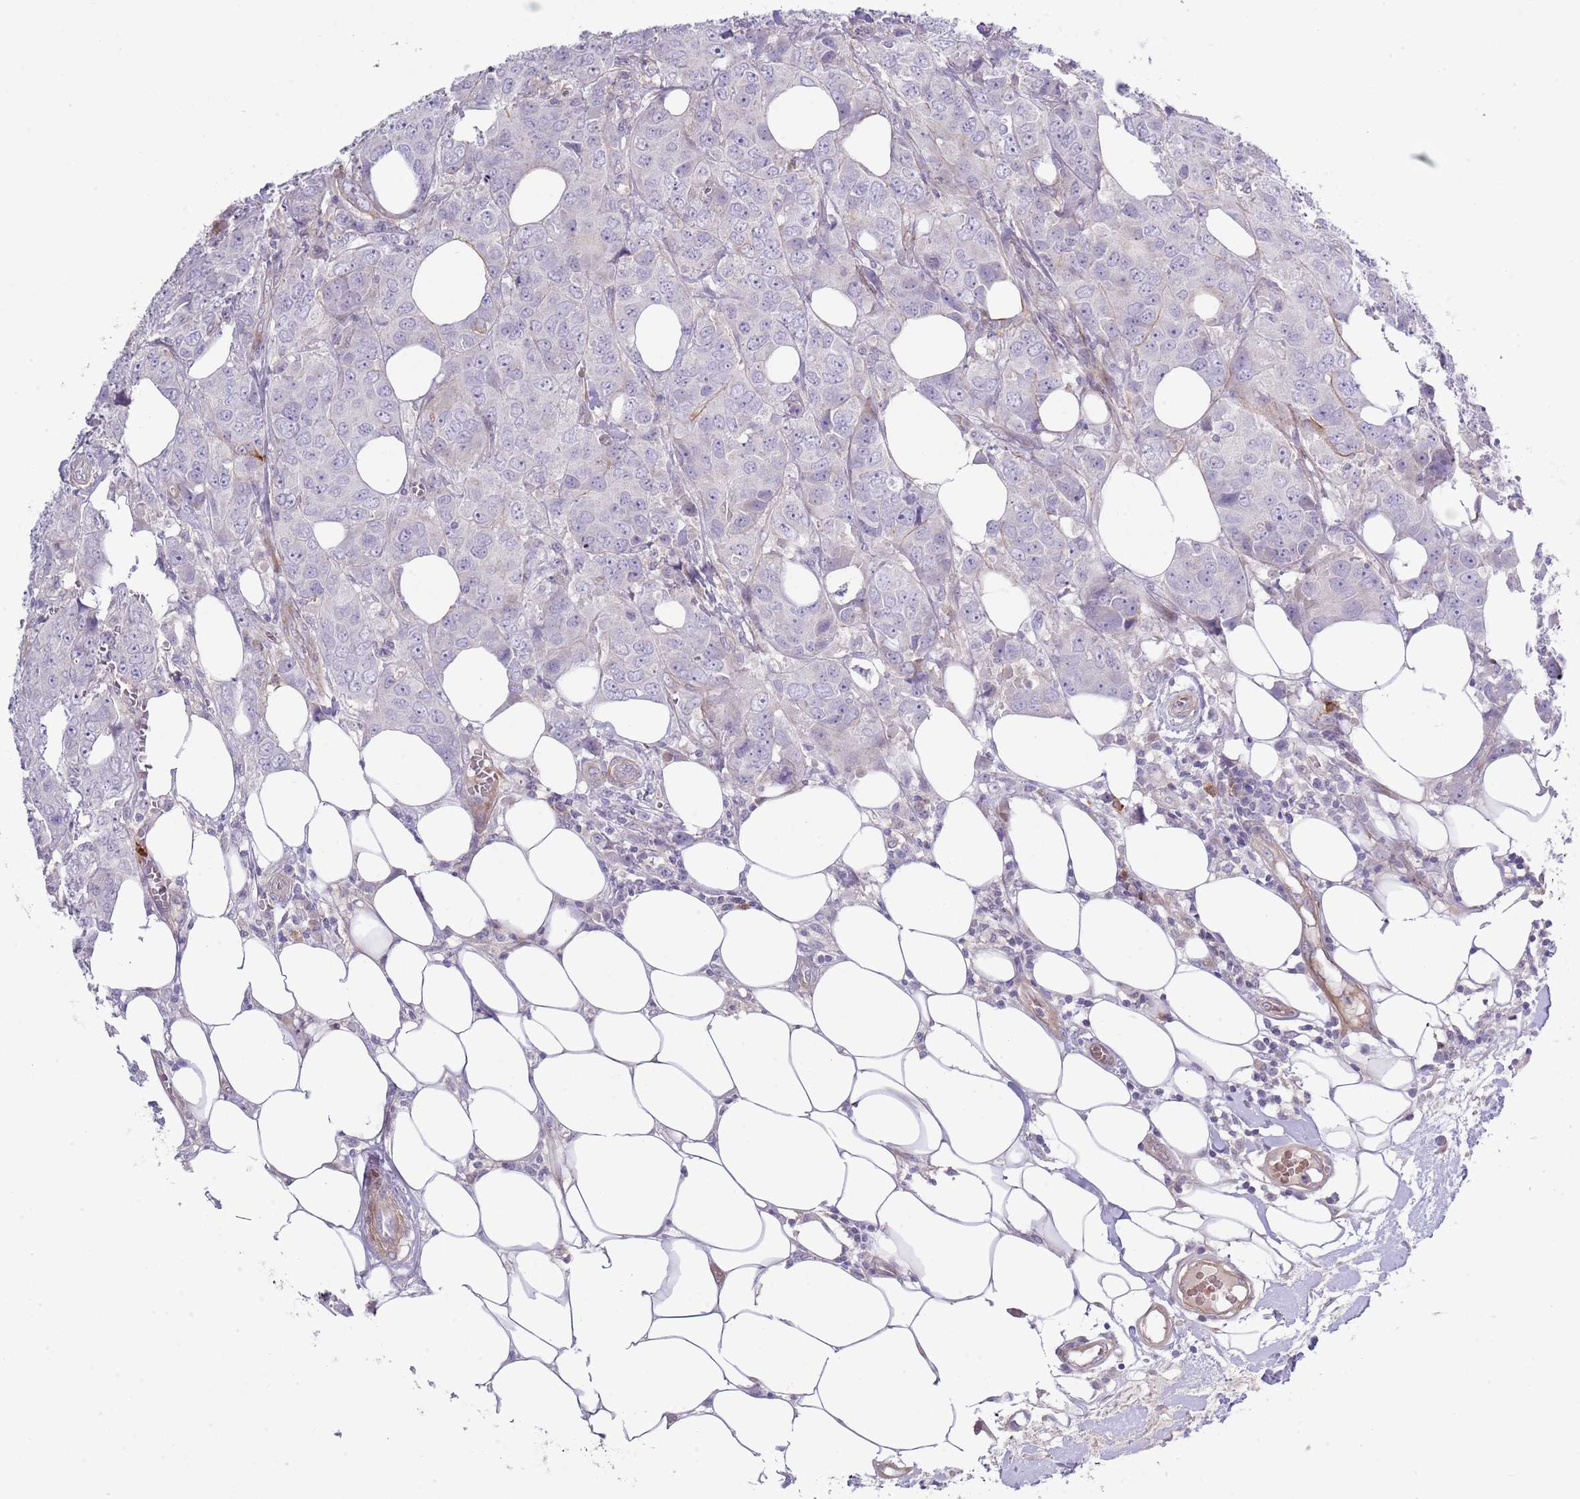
{"staining": {"intensity": "negative", "quantity": "none", "location": "none"}, "tissue": "breast cancer", "cell_type": "Tumor cells", "image_type": "cancer", "snomed": [{"axis": "morphology", "description": "Duct carcinoma"}, {"axis": "topography", "description": "Breast"}], "caption": "Immunohistochemical staining of breast cancer (intraductal carcinoma) exhibits no significant staining in tumor cells. (DAB (3,3'-diaminobenzidine) IHC with hematoxylin counter stain).", "gene": "TINAGL1", "patient": {"sex": "female", "age": 43}}